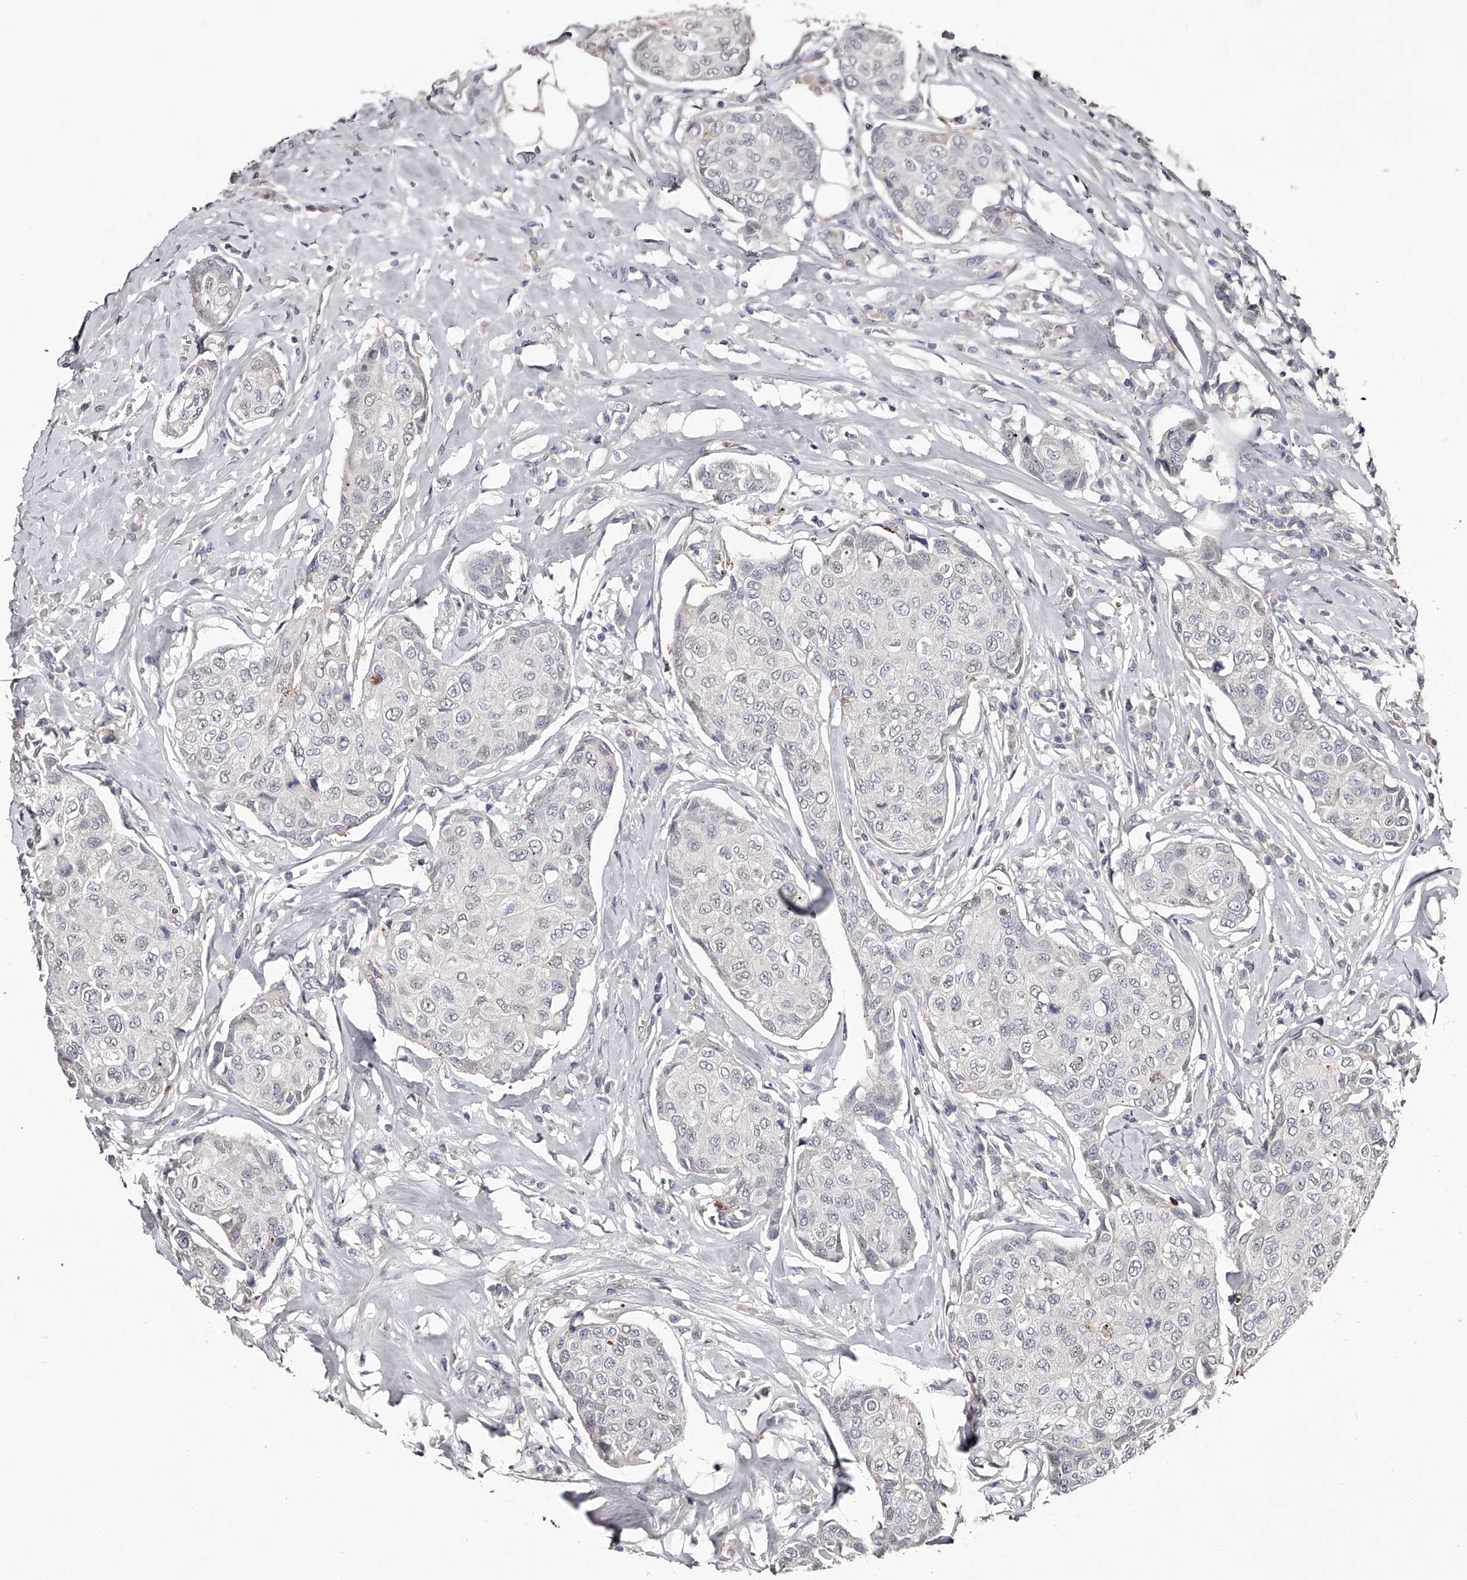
{"staining": {"intensity": "negative", "quantity": "none", "location": "none"}, "tissue": "breast cancer", "cell_type": "Tumor cells", "image_type": "cancer", "snomed": [{"axis": "morphology", "description": "Duct carcinoma"}, {"axis": "topography", "description": "Breast"}], "caption": "Photomicrograph shows no significant protein staining in tumor cells of breast cancer. (Brightfield microscopy of DAB immunohistochemistry at high magnification).", "gene": "URGCP", "patient": {"sex": "female", "age": 80}}